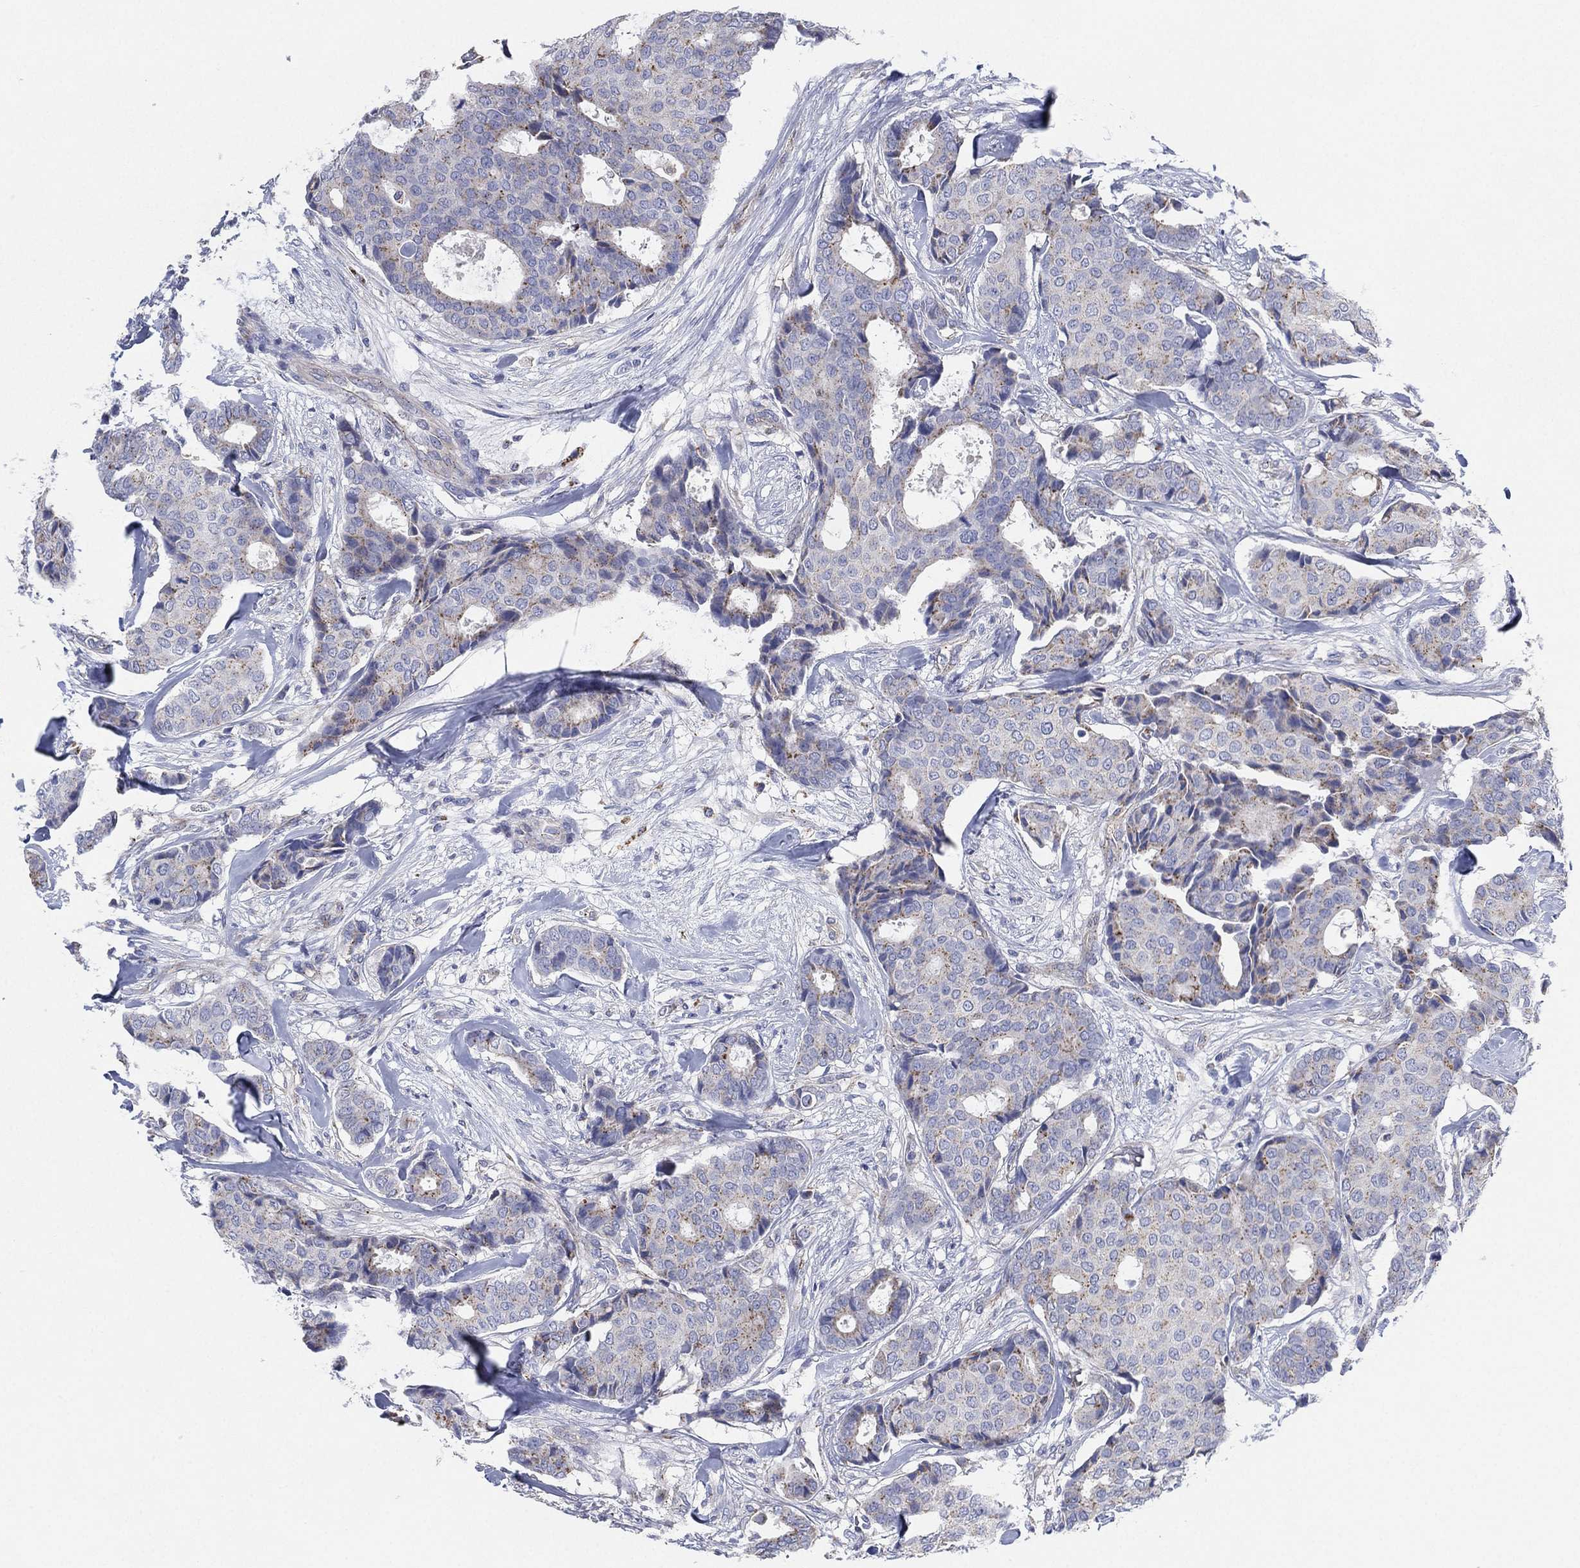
{"staining": {"intensity": "moderate", "quantity": "<25%", "location": "cytoplasmic/membranous"}, "tissue": "breast cancer", "cell_type": "Tumor cells", "image_type": "cancer", "snomed": [{"axis": "morphology", "description": "Duct carcinoma"}, {"axis": "topography", "description": "Breast"}], "caption": "Breast intraductal carcinoma stained with immunohistochemistry (IHC) exhibits moderate cytoplasmic/membranous expression in approximately <25% of tumor cells.", "gene": "GALNS", "patient": {"sex": "female", "age": 75}}